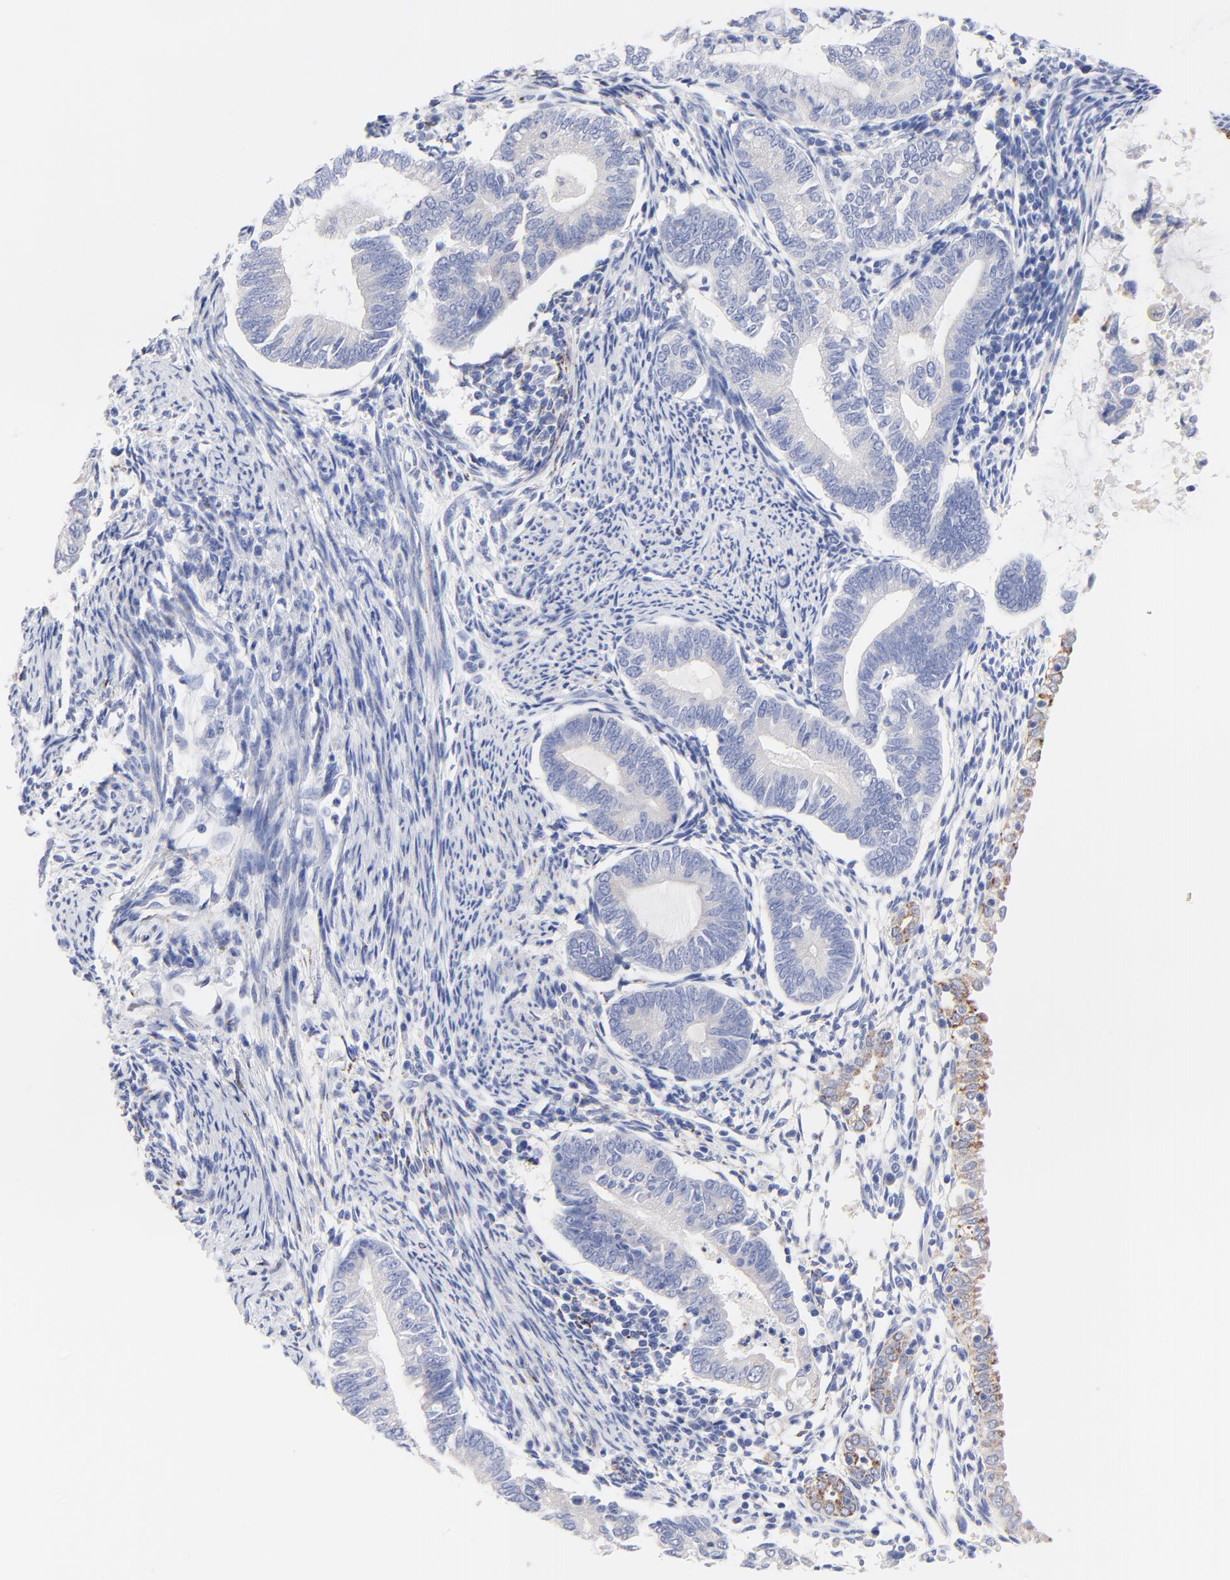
{"staining": {"intensity": "negative", "quantity": "none", "location": "none"}, "tissue": "endometrial cancer", "cell_type": "Tumor cells", "image_type": "cancer", "snomed": [{"axis": "morphology", "description": "Adenocarcinoma, NOS"}, {"axis": "topography", "description": "Endometrium"}], "caption": "Immunohistochemistry (IHC) photomicrograph of neoplastic tissue: human adenocarcinoma (endometrial) stained with DAB (3,3'-diaminobenzidine) reveals no significant protein staining in tumor cells.", "gene": "FBXO10", "patient": {"sex": "female", "age": 63}}